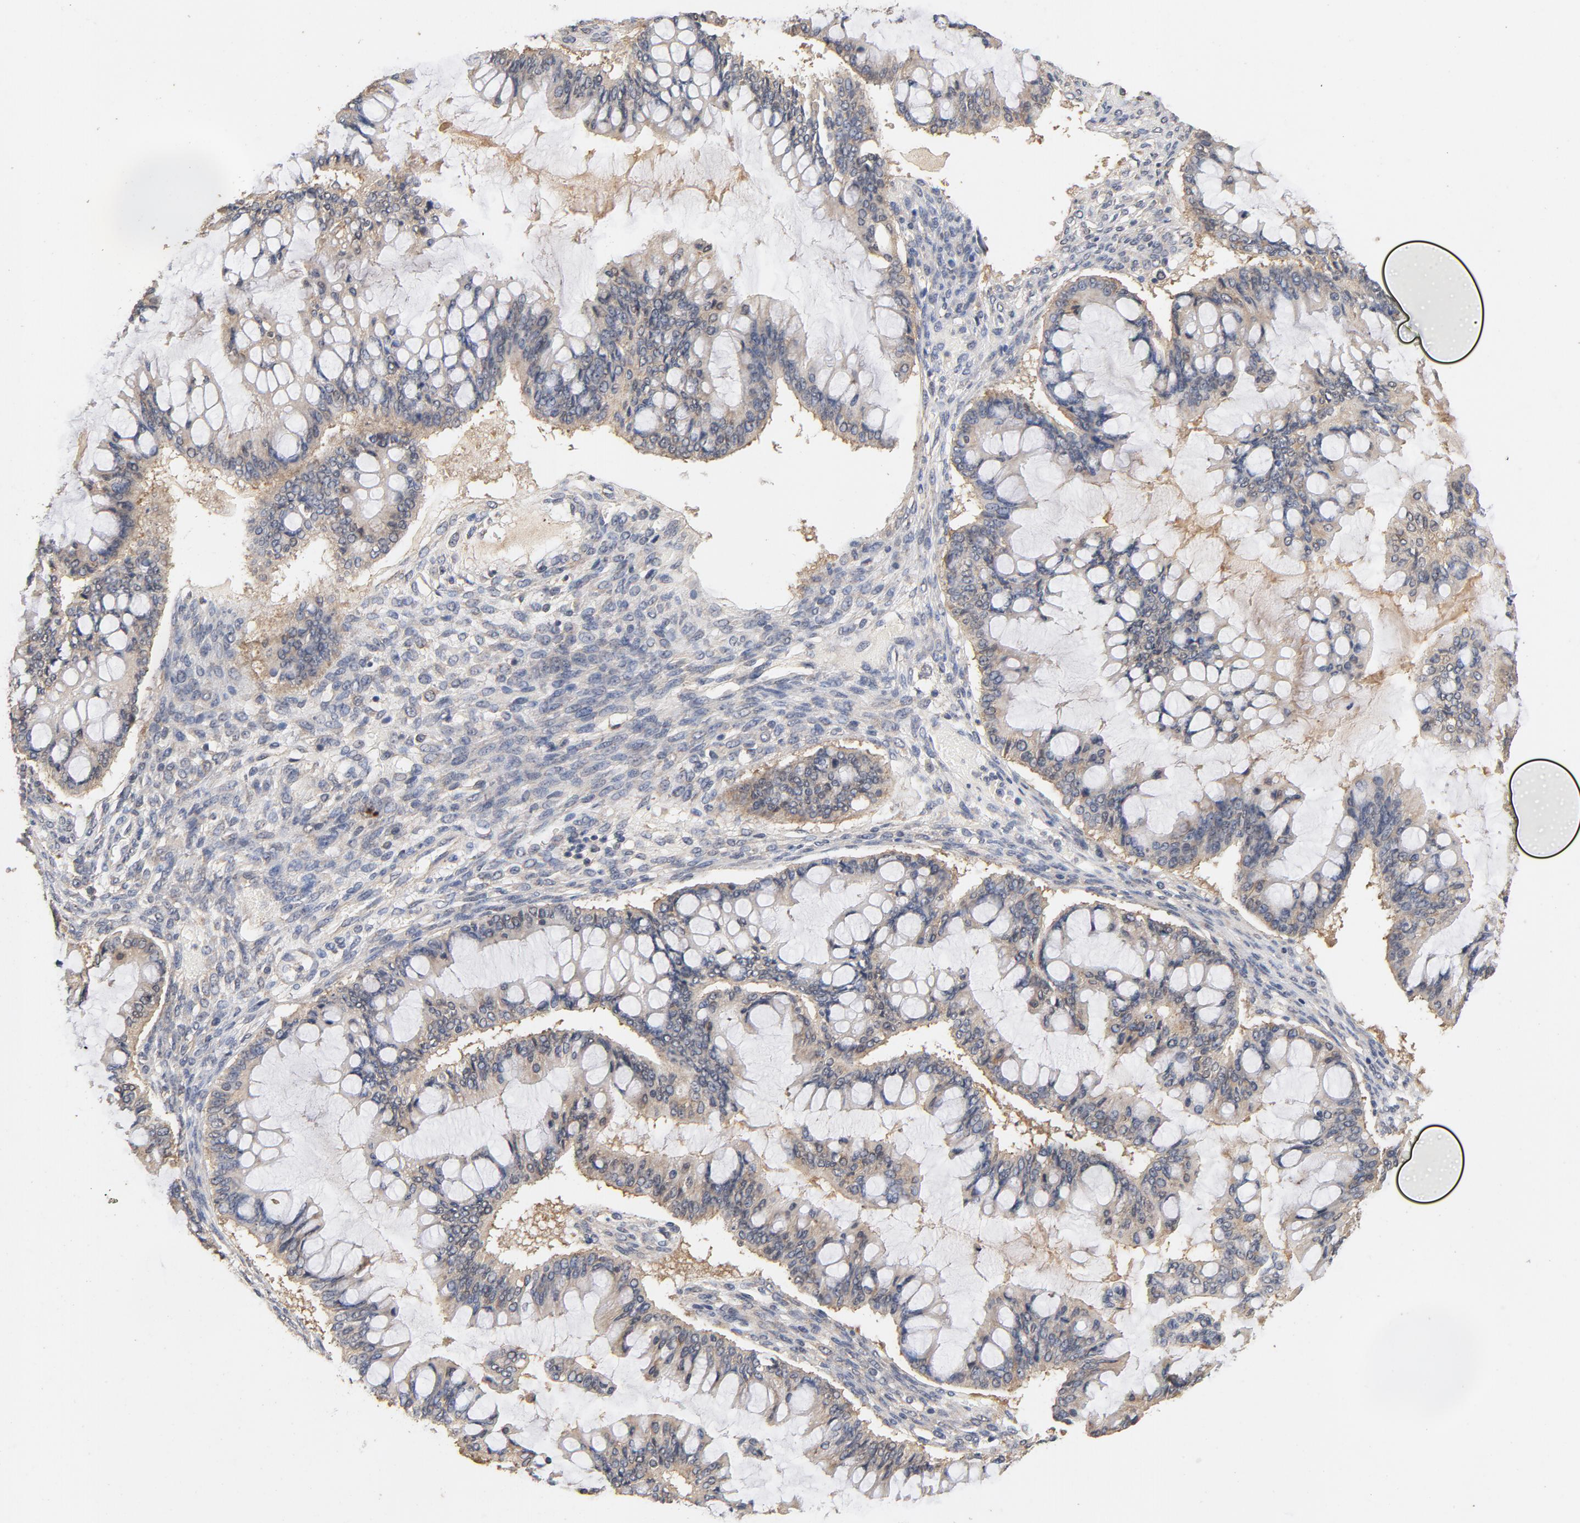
{"staining": {"intensity": "weak", "quantity": ">75%", "location": "cytoplasmic/membranous"}, "tissue": "ovarian cancer", "cell_type": "Tumor cells", "image_type": "cancer", "snomed": [{"axis": "morphology", "description": "Cystadenocarcinoma, mucinous, NOS"}, {"axis": "topography", "description": "Ovary"}], "caption": "A brown stain labels weak cytoplasmic/membranous positivity of a protein in human ovarian cancer (mucinous cystadenocarcinoma) tumor cells.", "gene": "DDX6", "patient": {"sex": "female", "age": 73}}